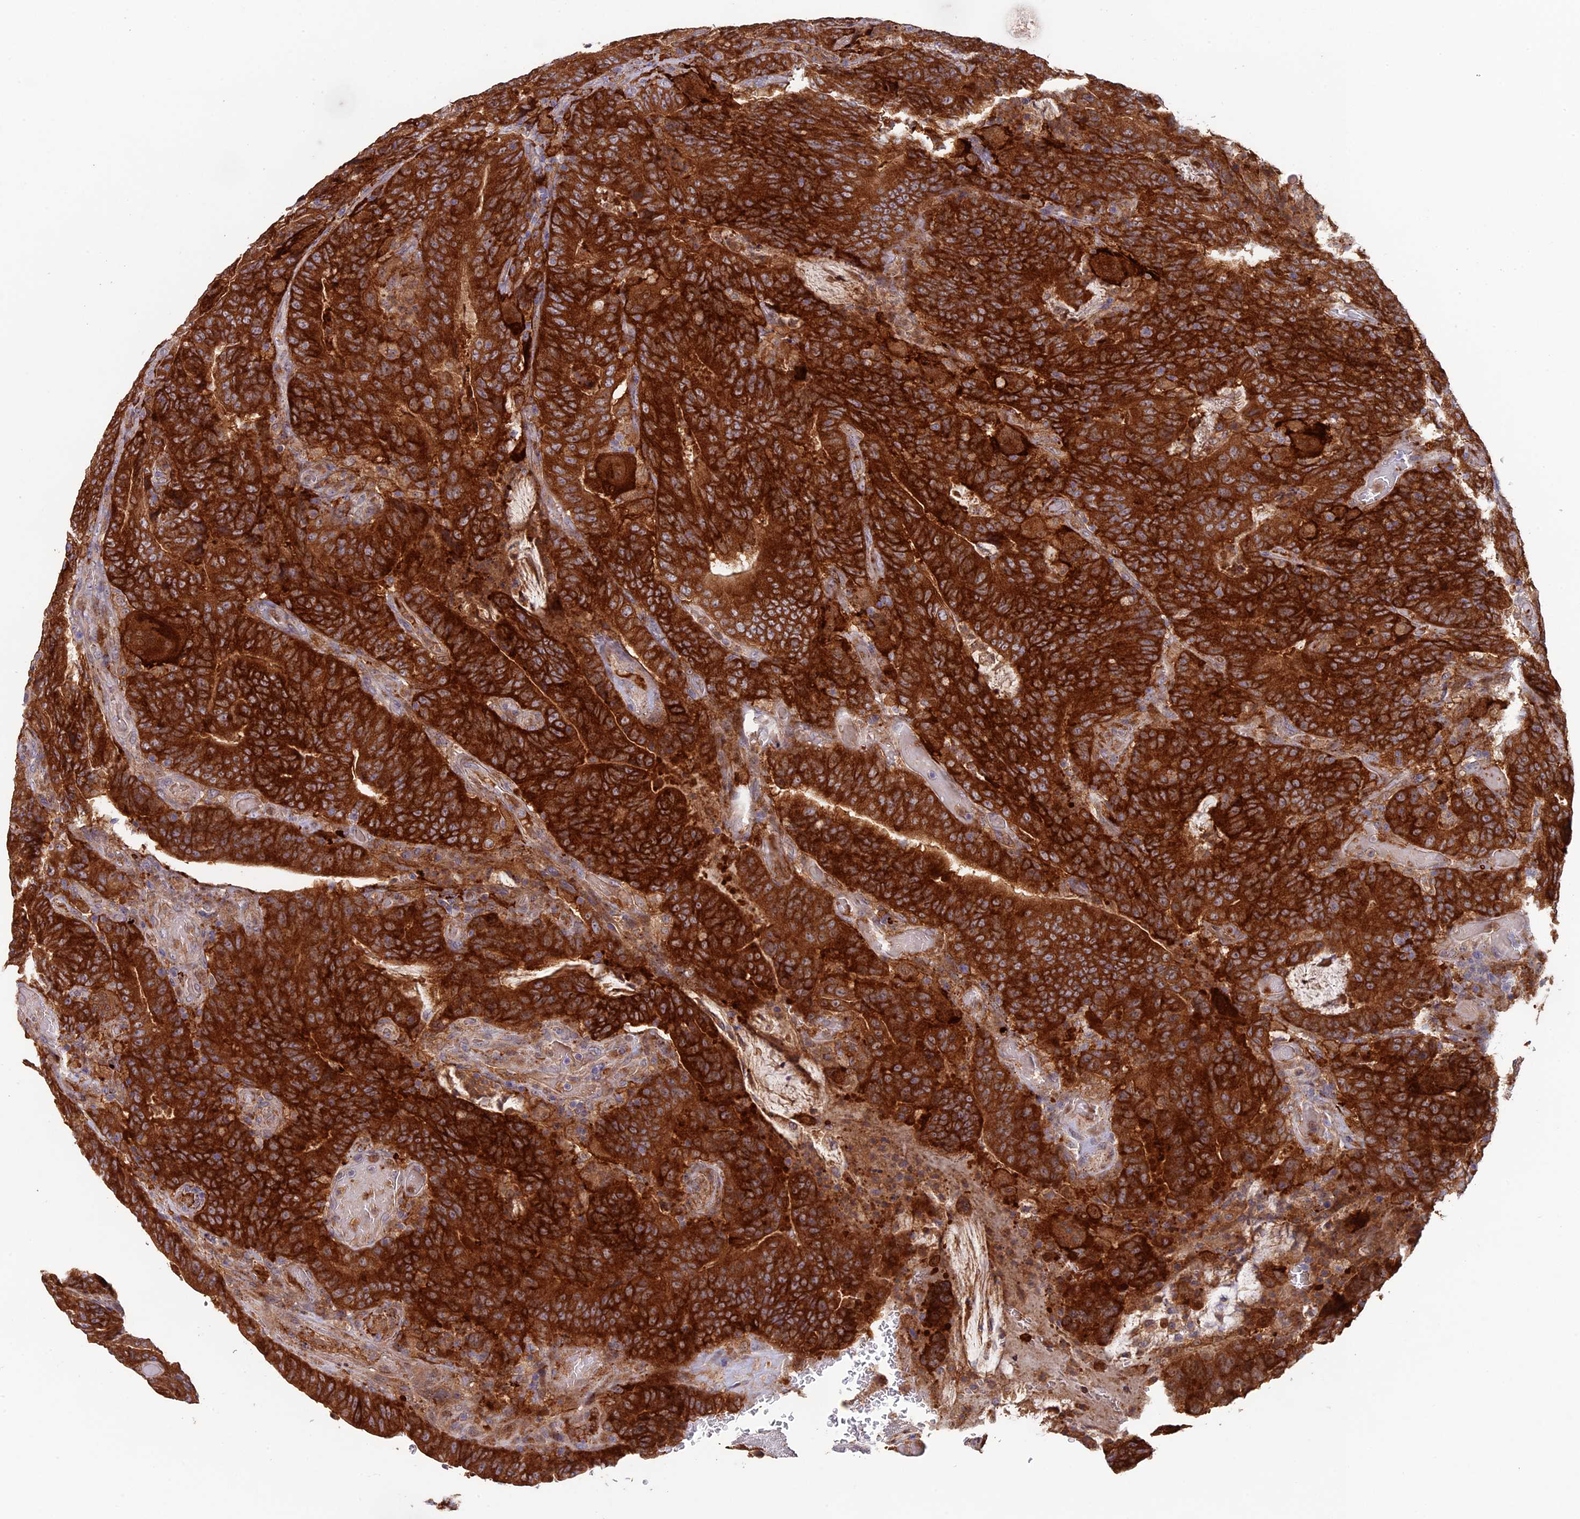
{"staining": {"intensity": "strong", "quantity": ">75%", "location": "cytoplasmic/membranous"}, "tissue": "colorectal cancer", "cell_type": "Tumor cells", "image_type": "cancer", "snomed": [{"axis": "morphology", "description": "Normal tissue, NOS"}, {"axis": "morphology", "description": "Adenocarcinoma, NOS"}, {"axis": "topography", "description": "Colon"}], "caption": "A high amount of strong cytoplasmic/membranous positivity is appreciated in approximately >75% of tumor cells in adenocarcinoma (colorectal) tissue. (DAB = brown stain, brightfield microscopy at high magnification).", "gene": "FERMT1", "patient": {"sex": "female", "age": 75}}